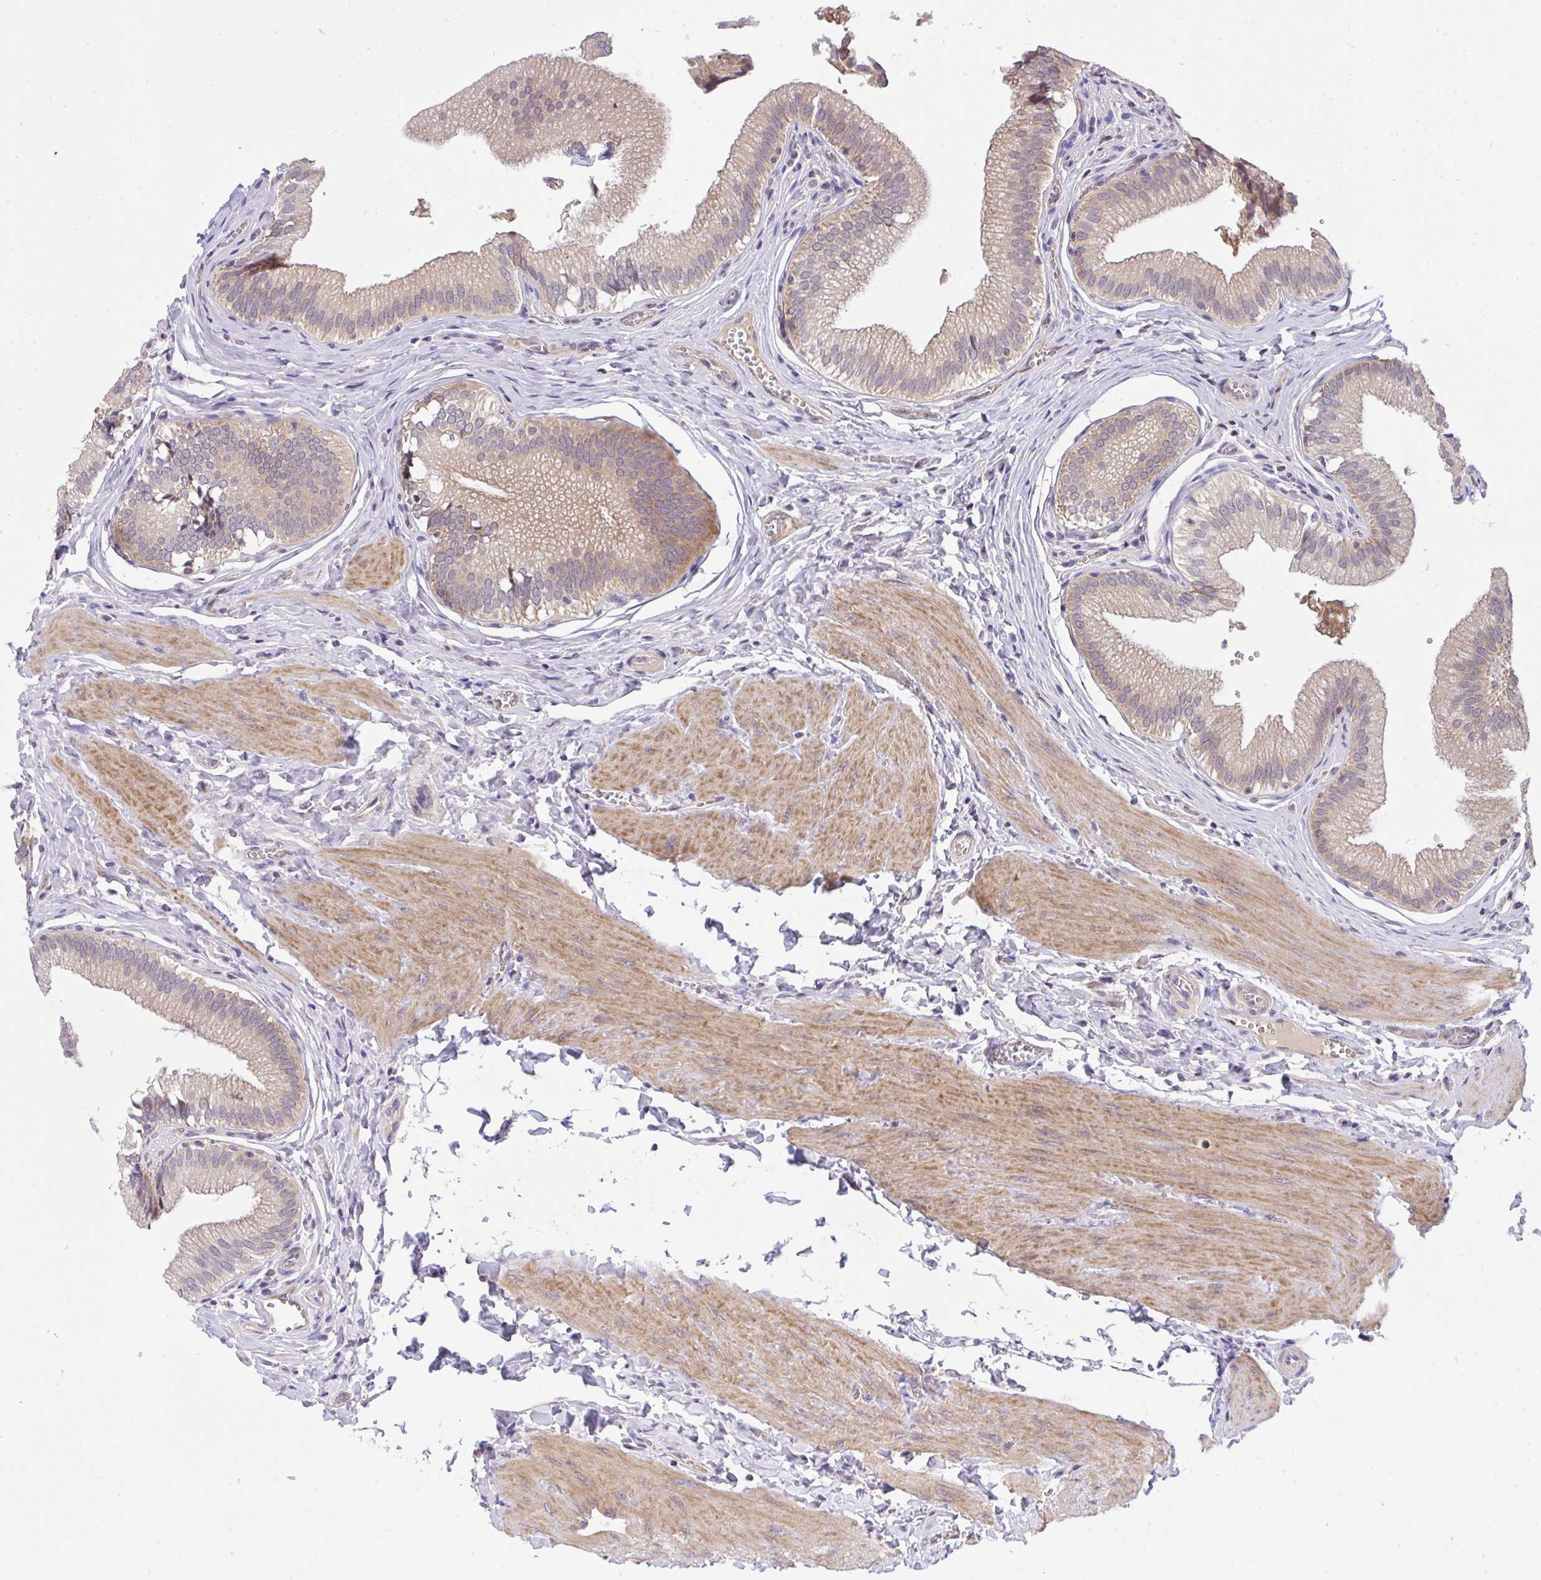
{"staining": {"intensity": "moderate", "quantity": "<25%", "location": "cytoplasmic/membranous"}, "tissue": "gallbladder", "cell_type": "Glandular cells", "image_type": "normal", "snomed": [{"axis": "morphology", "description": "Normal tissue, NOS"}, {"axis": "topography", "description": "Gallbladder"}, {"axis": "topography", "description": "Peripheral nerve tissue"}], "caption": "Brown immunohistochemical staining in benign gallbladder shows moderate cytoplasmic/membranous staining in approximately <25% of glandular cells.", "gene": "C19orf54", "patient": {"sex": "male", "age": 17}}